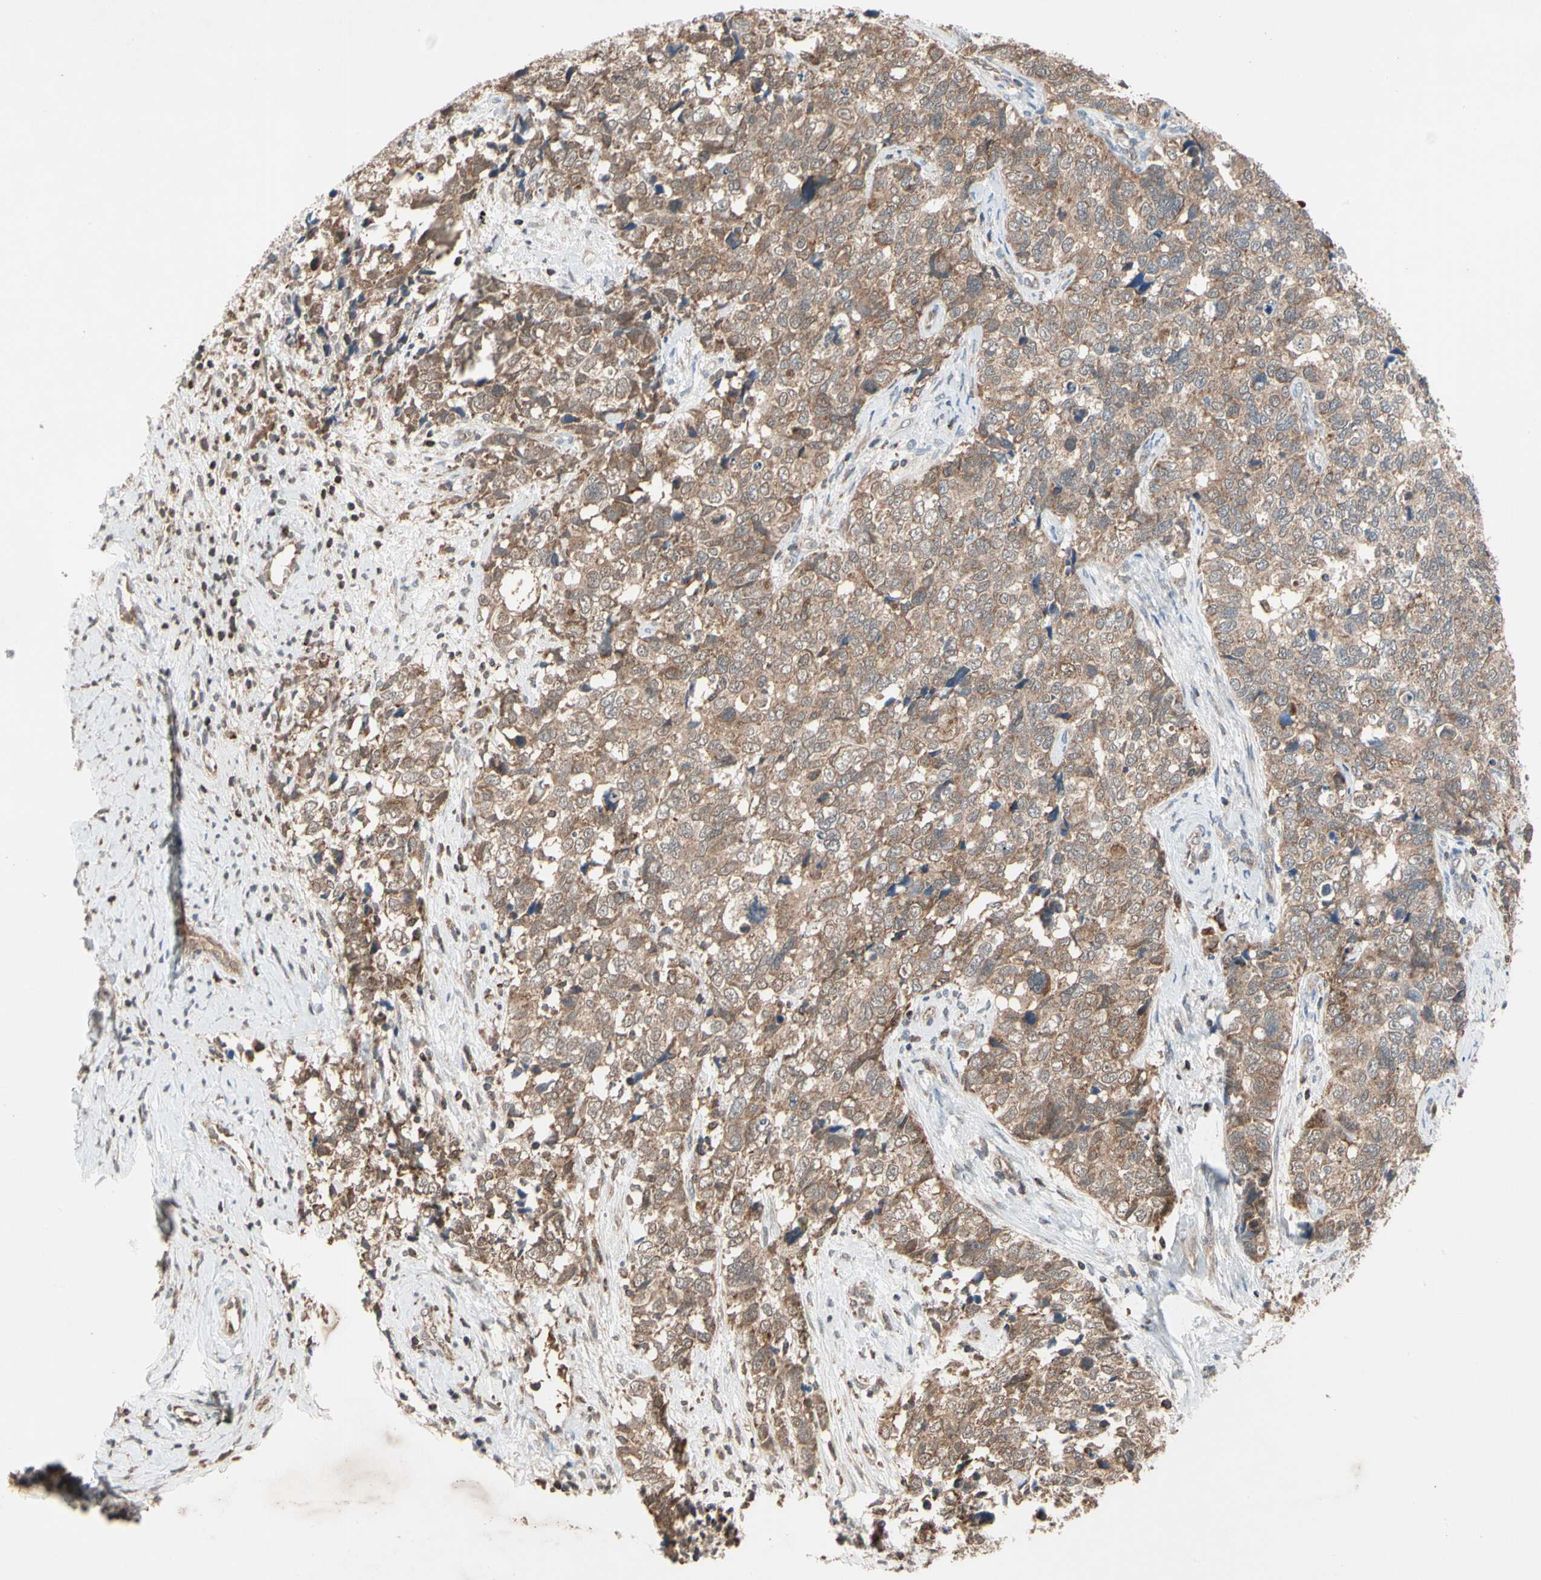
{"staining": {"intensity": "moderate", "quantity": ">75%", "location": "cytoplasmic/membranous"}, "tissue": "cervical cancer", "cell_type": "Tumor cells", "image_type": "cancer", "snomed": [{"axis": "morphology", "description": "Squamous cell carcinoma, NOS"}, {"axis": "topography", "description": "Cervix"}], "caption": "Immunohistochemical staining of cervical cancer (squamous cell carcinoma) shows moderate cytoplasmic/membranous protein expression in about >75% of tumor cells. (DAB (3,3'-diaminobenzidine) IHC, brown staining for protein, blue staining for nuclei).", "gene": "MTHFS", "patient": {"sex": "female", "age": 63}}